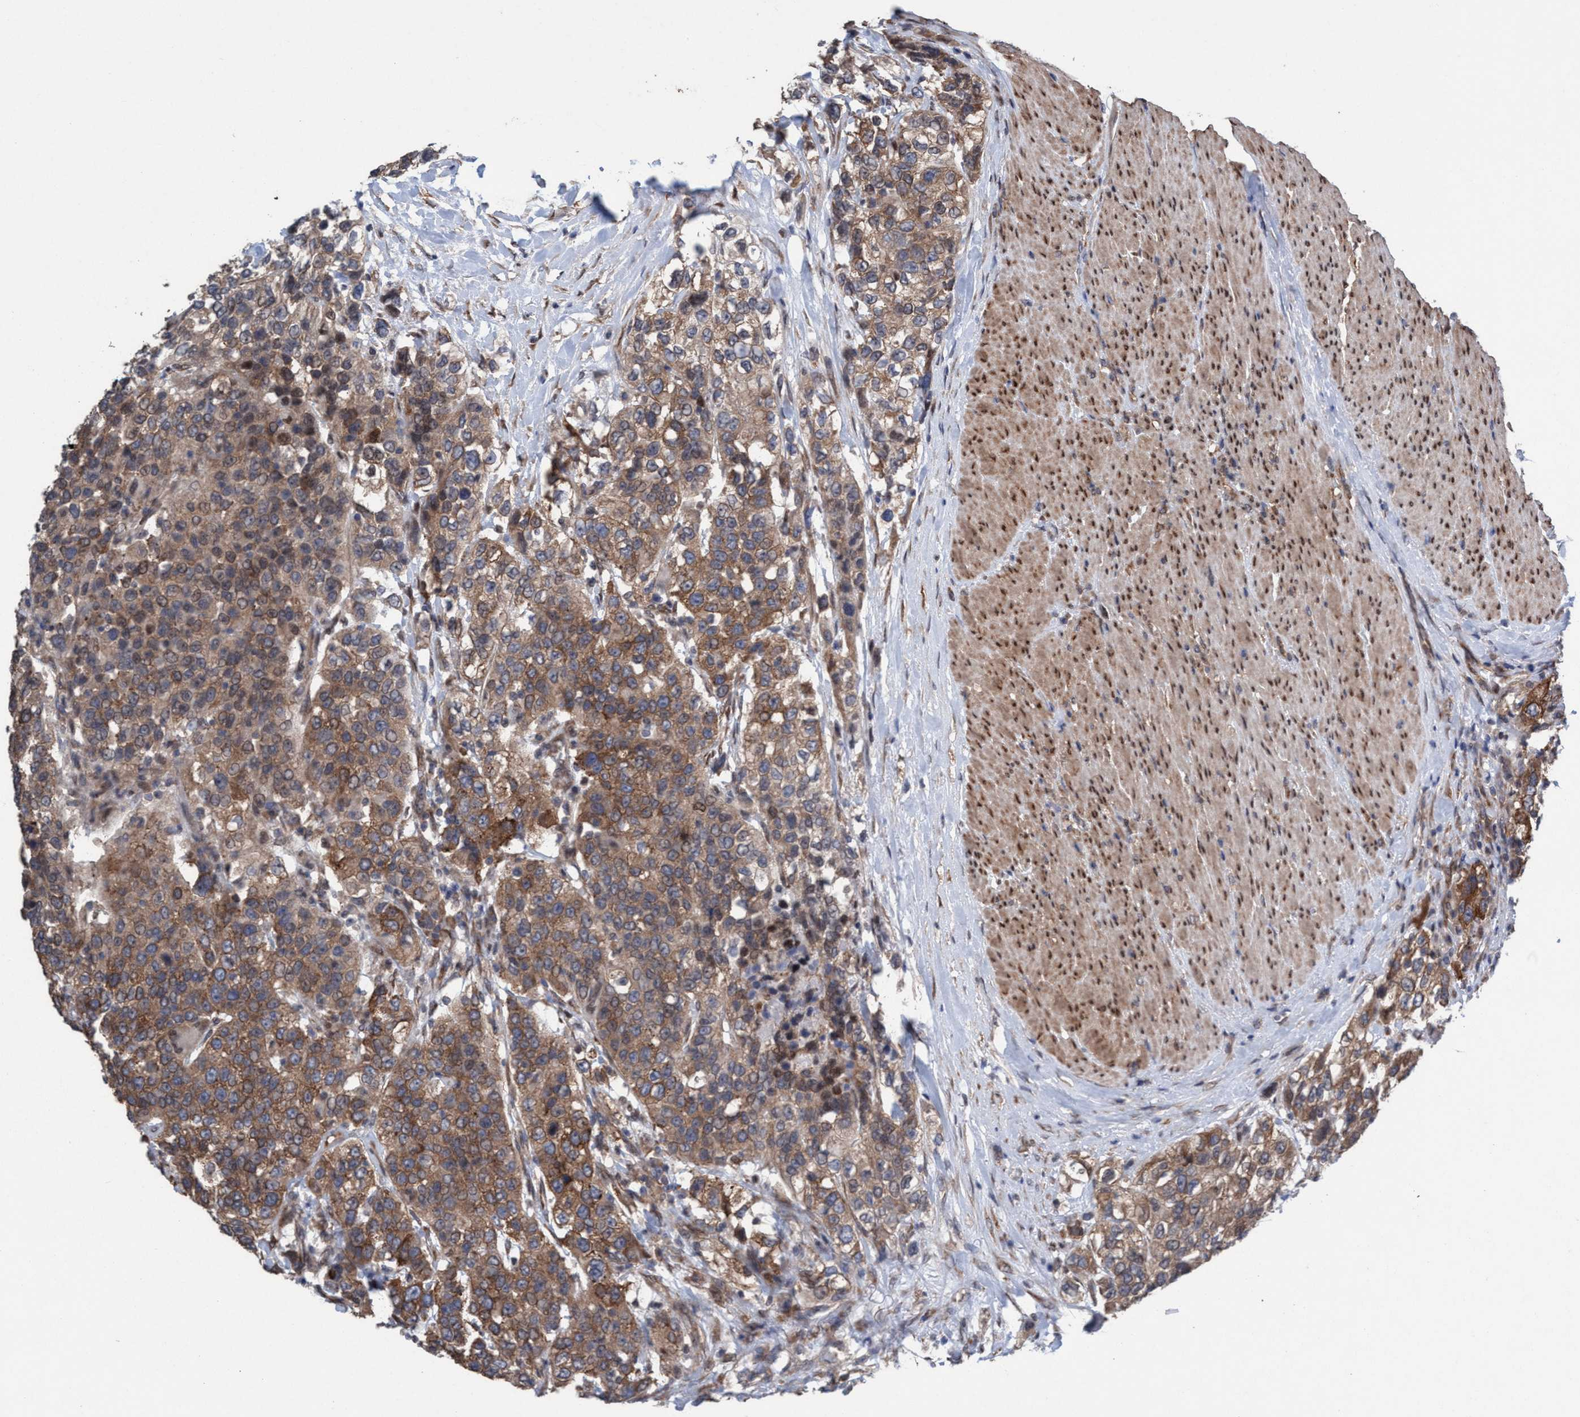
{"staining": {"intensity": "moderate", "quantity": ">75%", "location": "cytoplasmic/membranous"}, "tissue": "urothelial cancer", "cell_type": "Tumor cells", "image_type": "cancer", "snomed": [{"axis": "morphology", "description": "Urothelial carcinoma, High grade"}, {"axis": "topography", "description": "Urinary bladder"}], "caption": "DAB immunohistochemical staining of human high-grade urothelial carcinoma displays moderate cytoplasmic/membranous protein staining in approximately >75% of tumor cells.", "gene": "METAP2", "patient": {"sex": "female", "age": 80}}